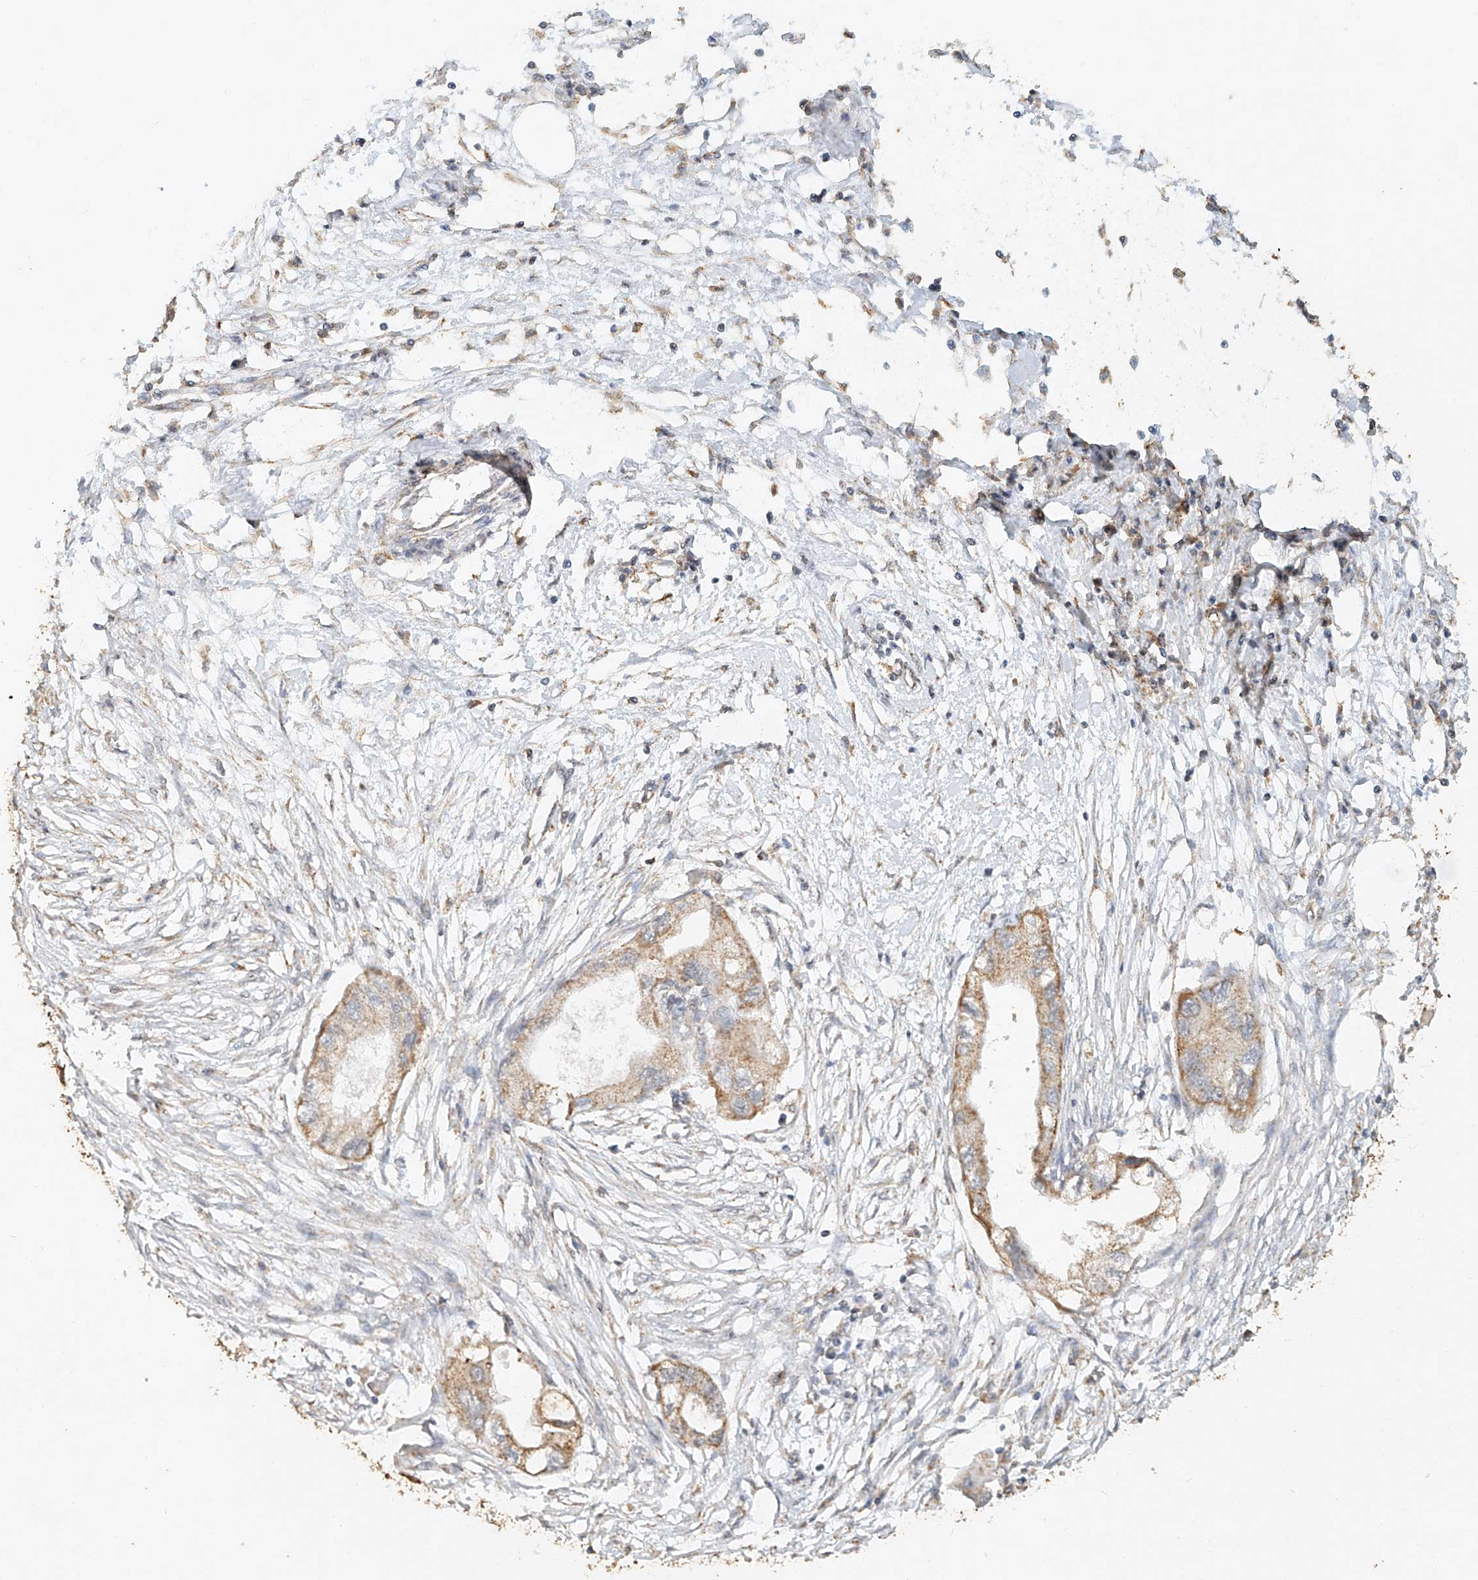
{"staining": {"intensity": "moderate", "quantity": ">75%", "location": "cytoplasmic/membranous"}, "tissue": "endometrial cancer", "cell_type": "Tumor cells", "image_type": "cancer", "snomed": [{"axis": "morphology", "description": "Adenocarcinoma, NOS"}, {"axis": "morphology", "description": "Adenocarcinoma, metastatic, NOS"}, {"axis": "topography", "description": "Adipose tissue"}, {"axis": "topography", "description": "Endometrium"}], "caption": "Tumor cells display medium levels of moderate cytoplasmic/membranous staining in approximately >75% of cells in human adenocarcinoma (endometrial). Using DAB (brown) and hematoxylin (blue) stains, captured at high magnification using brightfield microscopy.", "gene": "CXorf58", "patient": {"sex": "female", "age": 67}}